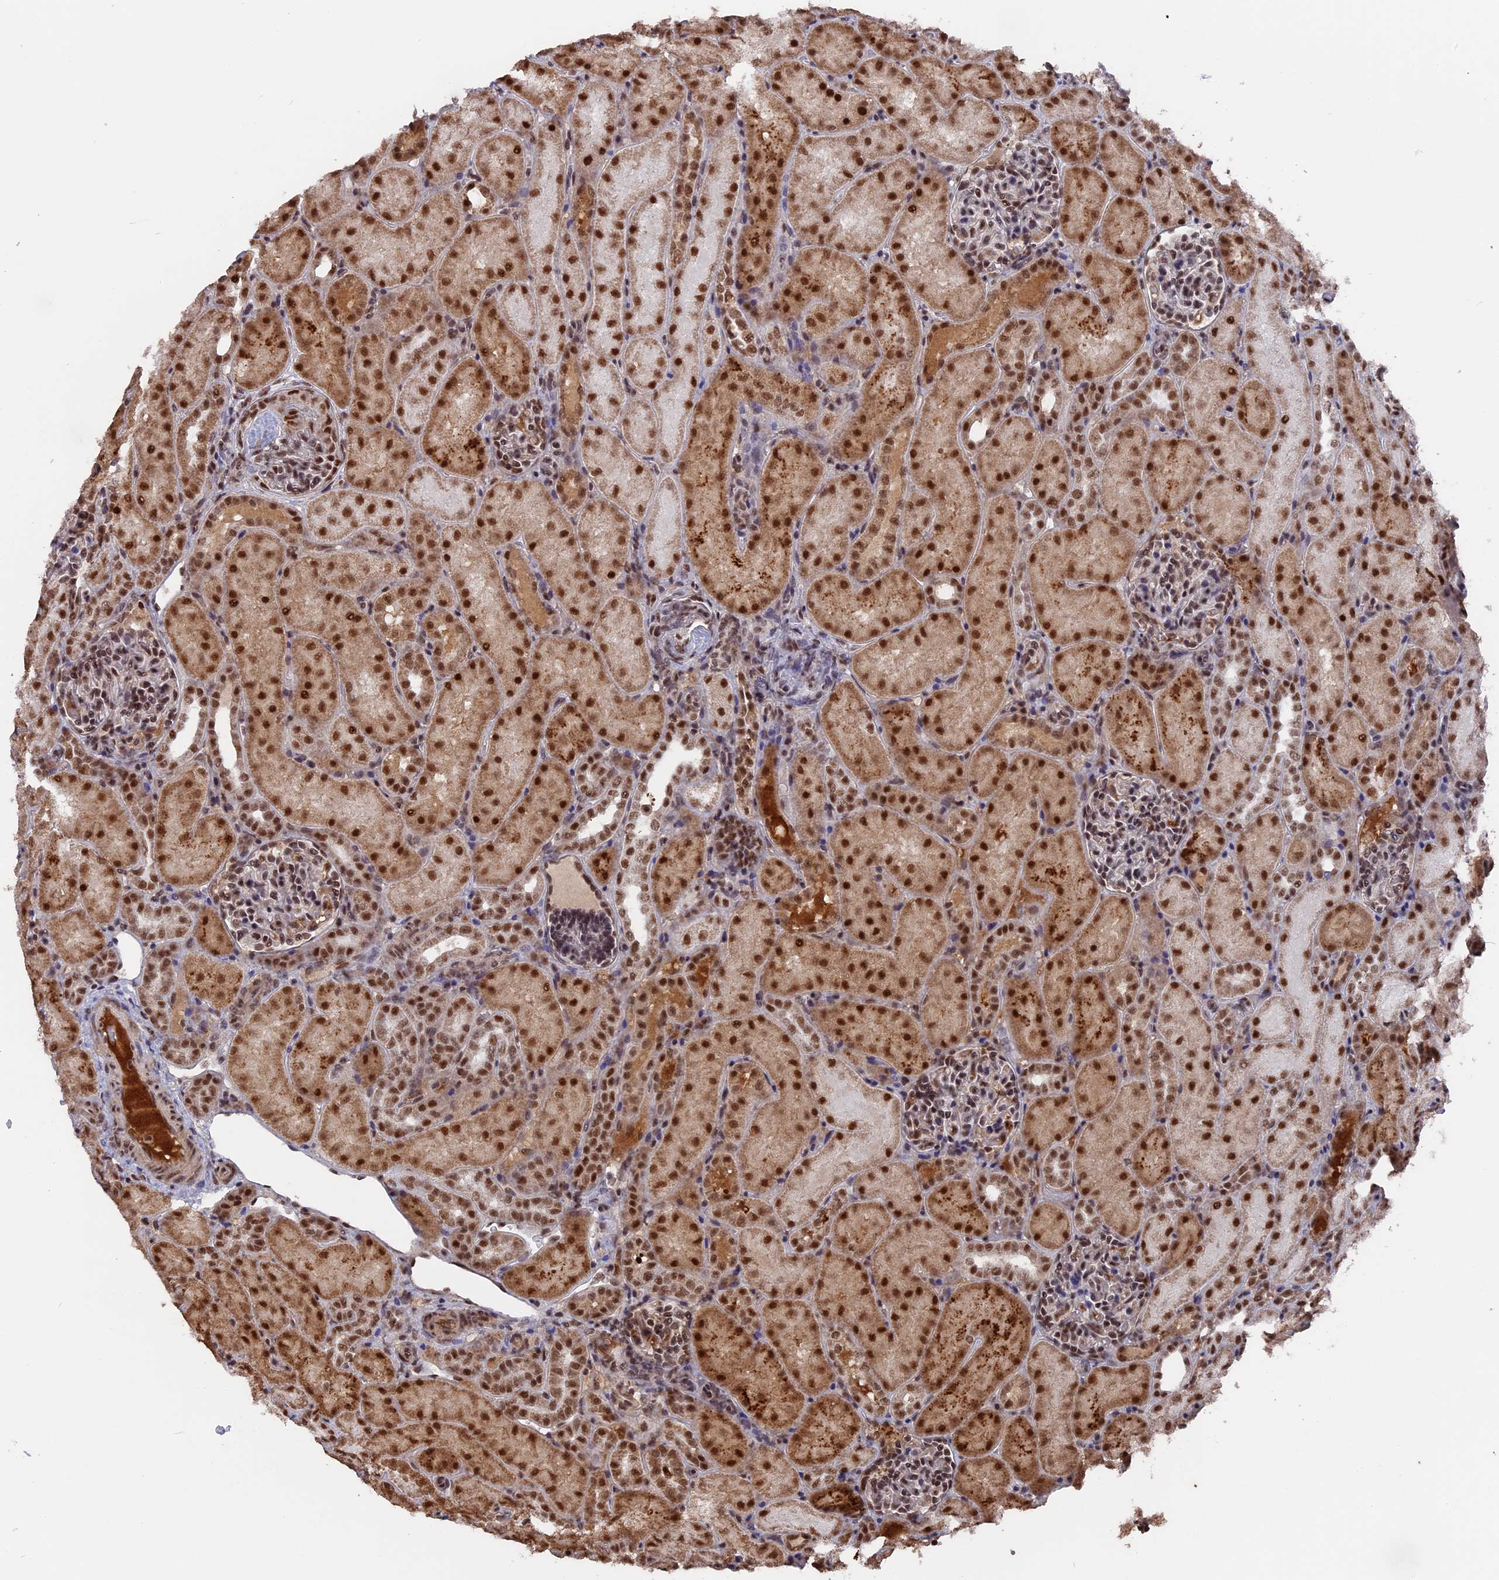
{"staining": {"intensity": "moderate", "quantity": ">75%", "location": "nuclear"}, "tissue": "kidney", "cell_type": "Cells in glomeruli", "image_type": "normal", "snomed": [{"axis": "morphology", "description": "Normal tissue, NOS"}, {"axis": "topography", "description": "Kidney"}], "caption": "This micrograph exhibits normal kidney stained with immunohistochemistry to label a protein in brown. The nuclear of cells in glomeruli show moderate positivity for the protein. Nuclei are counter-stained blue.", "gene": "SF3A2", "patient": {"sex": "male", "age": 1}}